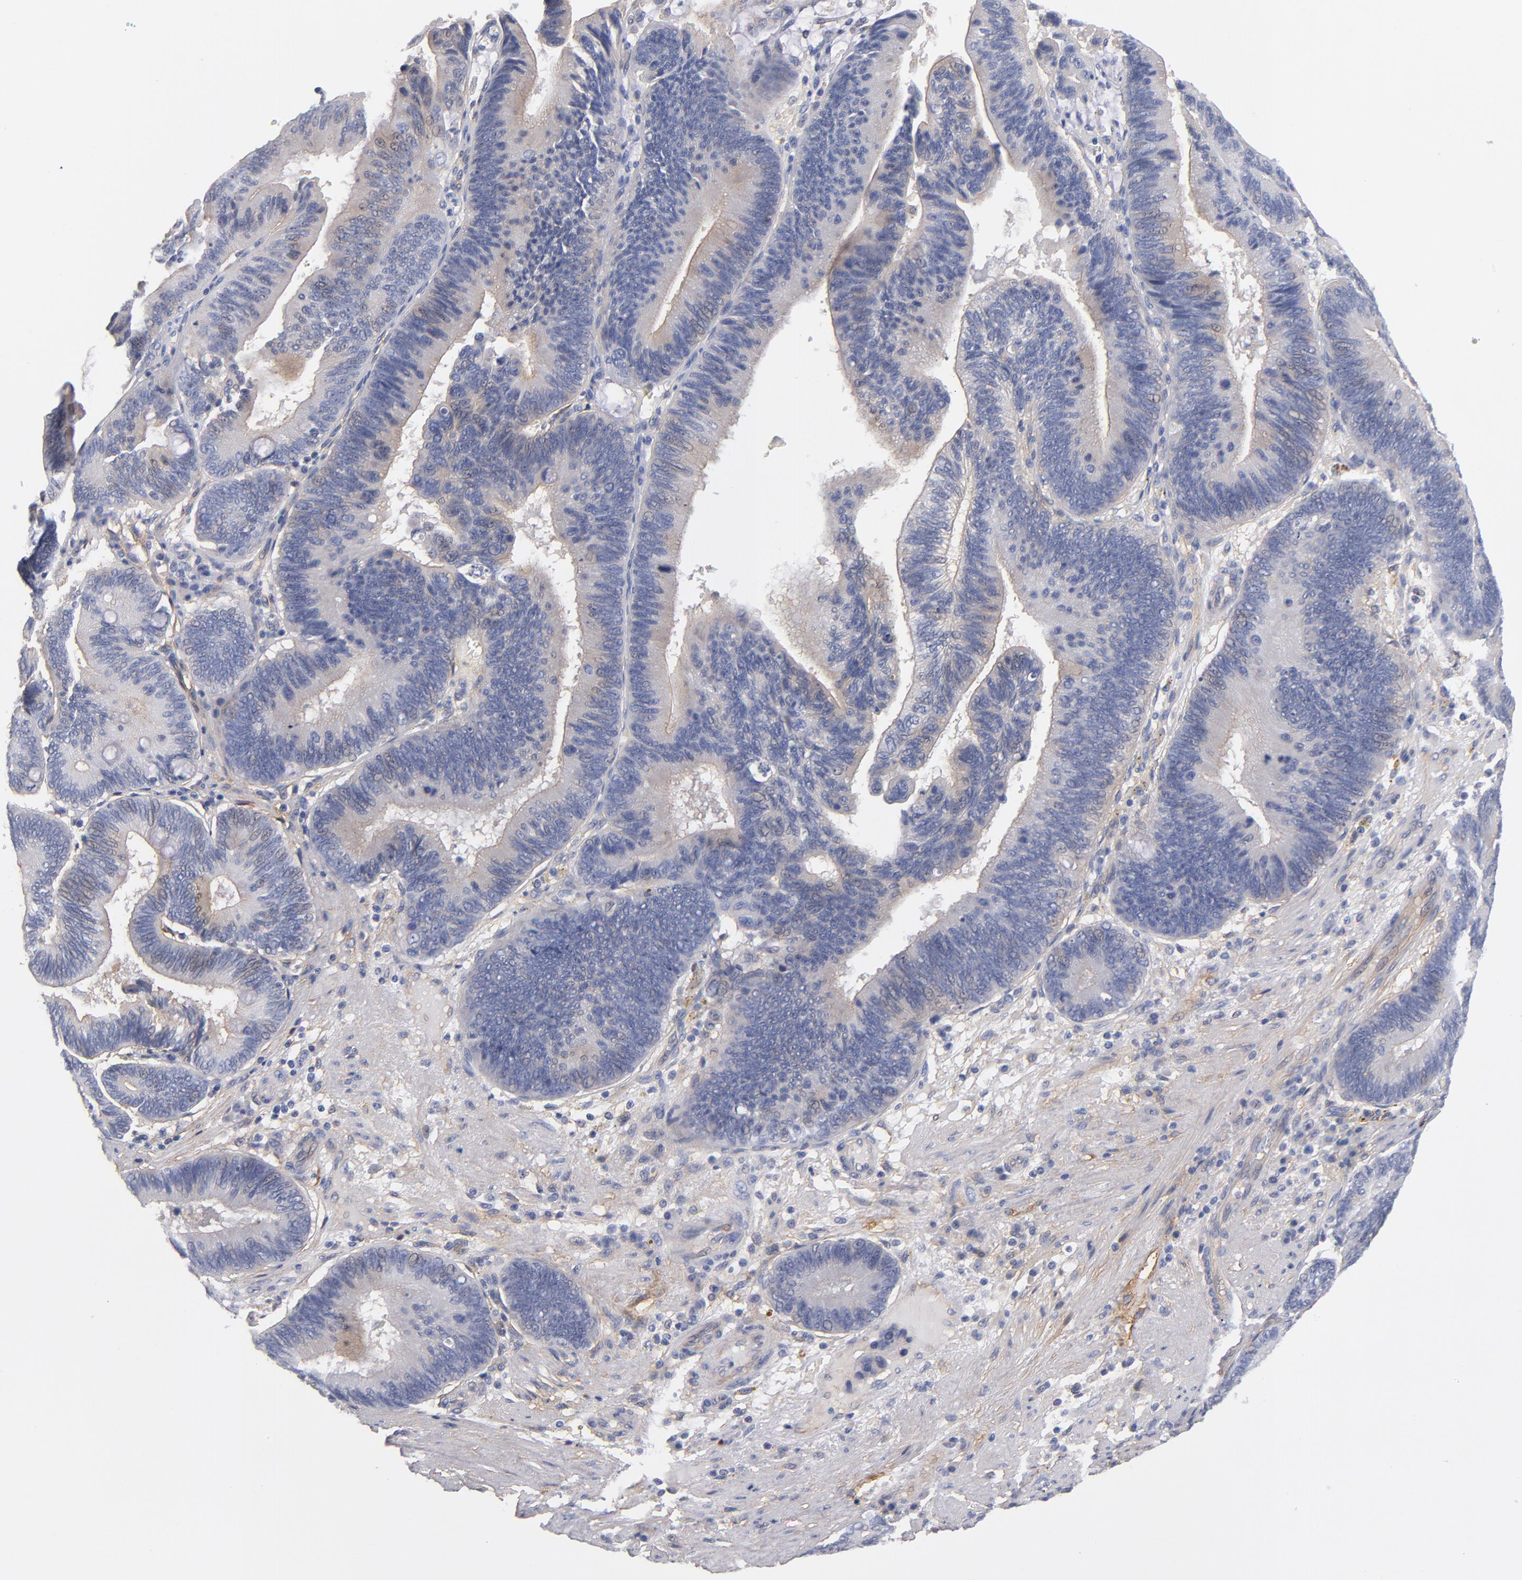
{"staining": {"intensity": "weak", "quantity": "<25%", "location": "cytoplasmic/membranous"}, "tissue": "pancreatic cancer", "cell_type": "Tumor cells", "image_type": "cancer", "snomed": [{"axis": "morphology", "description": "Adenocarcinoma, NOS"}, {"axis": "topography", "description": "Pancreas"}], "caption": "An immunohistochemistry (IHC) image of pancreatic adenocarcinoma is shown. There is no staining in tumor cells of pancreatic adenocarcinoma. The staining was performed using DAB to visualize the protein expression in brown, while the nuclei were stained in blue with hematoxylin (Magnification: 20x).", "gene": "PLSCR4", "patient": {"sex": "male", "age": 82}}